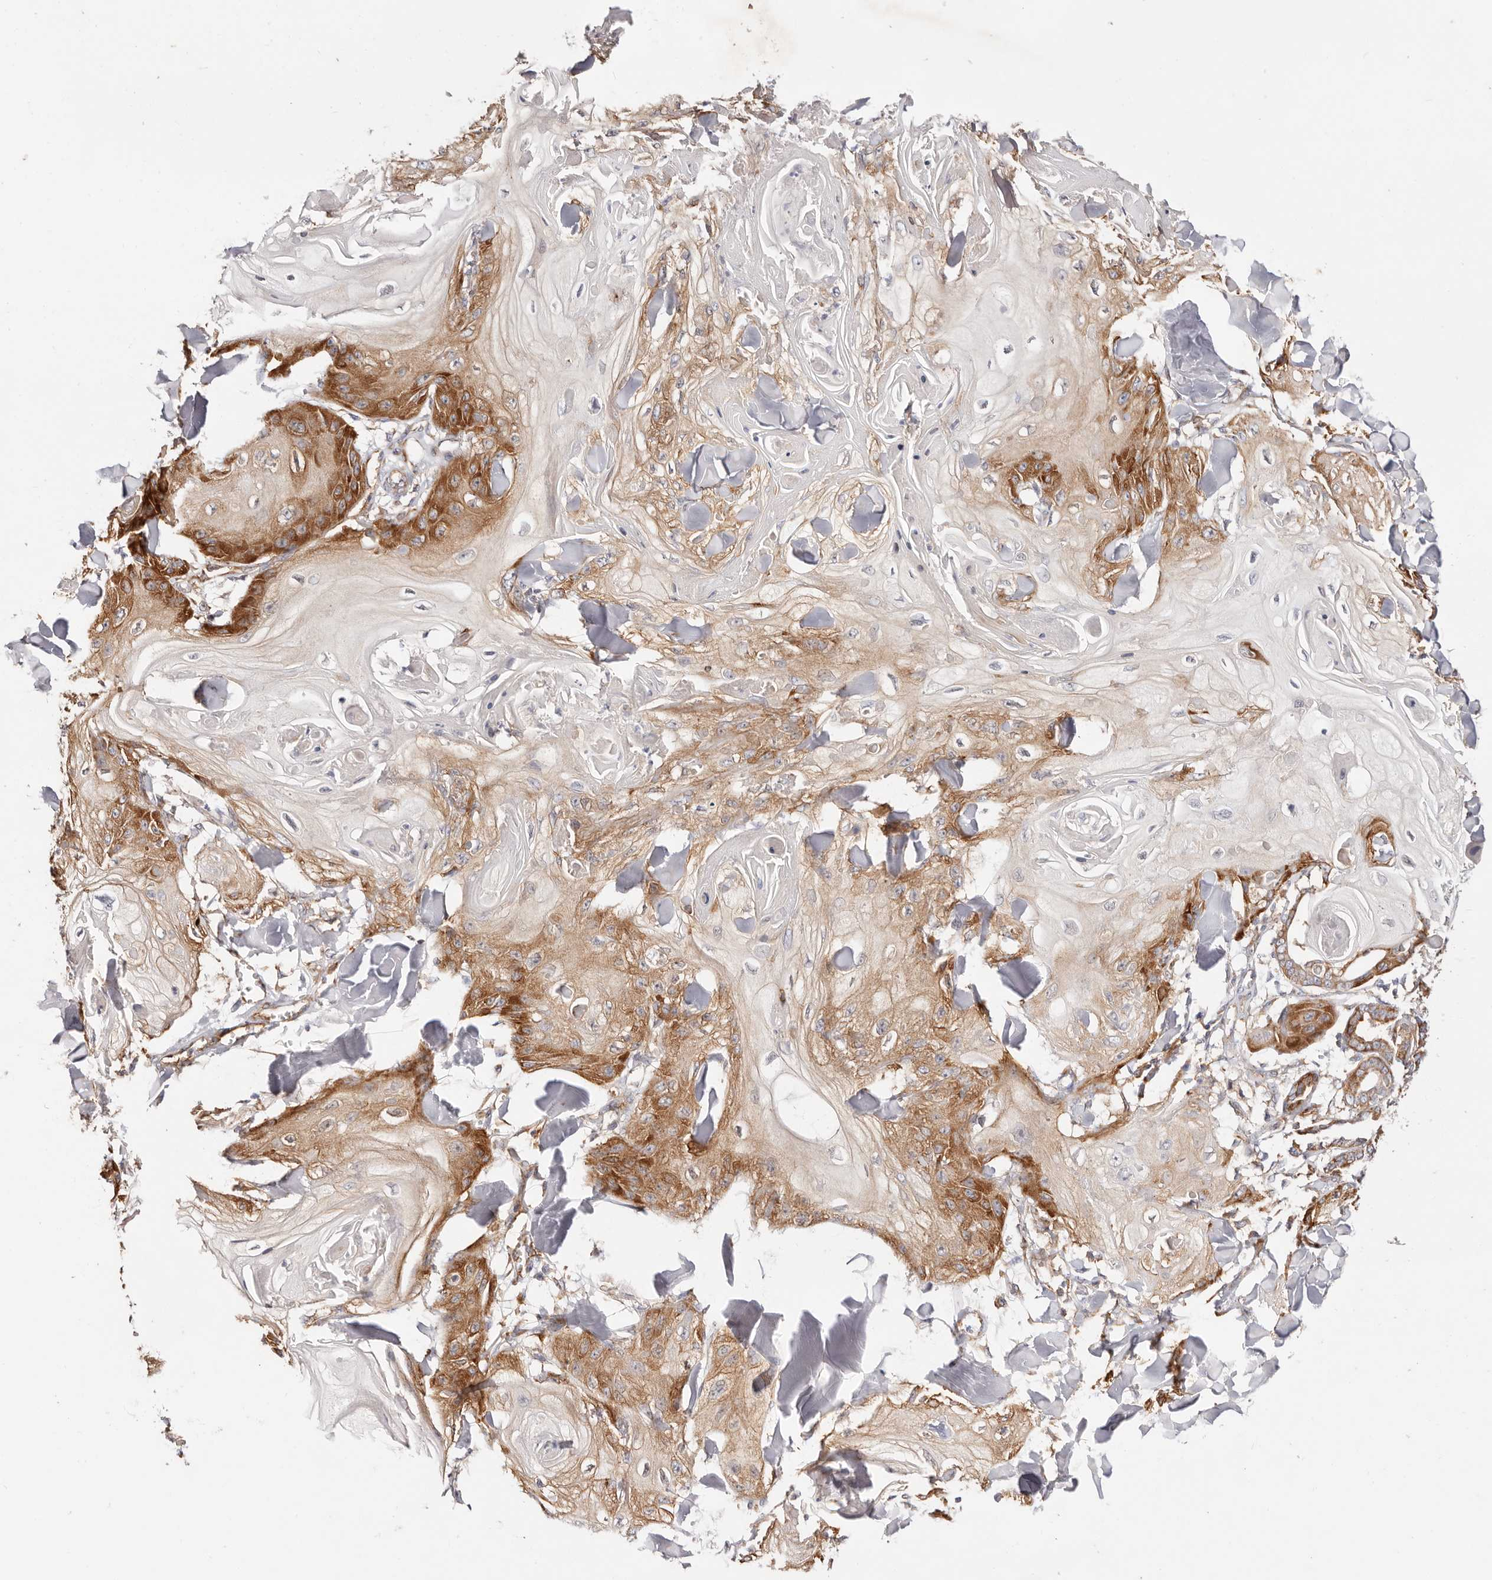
{"staining": {"intensity": "strong", "quantity": "25%-75%", "location": "cytoplasmic/membranous"}, "tissue": "skin cancer", "cell_type": "Tumor cells", "image_type": "cancer", "snomed": [{"axis": "morphology", "description": "Squamous cell carcinoma, NOS"}, {"axis": "topography", "description": "Skin"}], "caption": "There is high levels of strong cytoplasmic/membranous positivity in tumor cells of skin squamous cell carcinoma, as demonstrated by immunohistochemical staining (brown color).", "gene": "GNA13", "patient": {"sex": "male", "age": 74}}